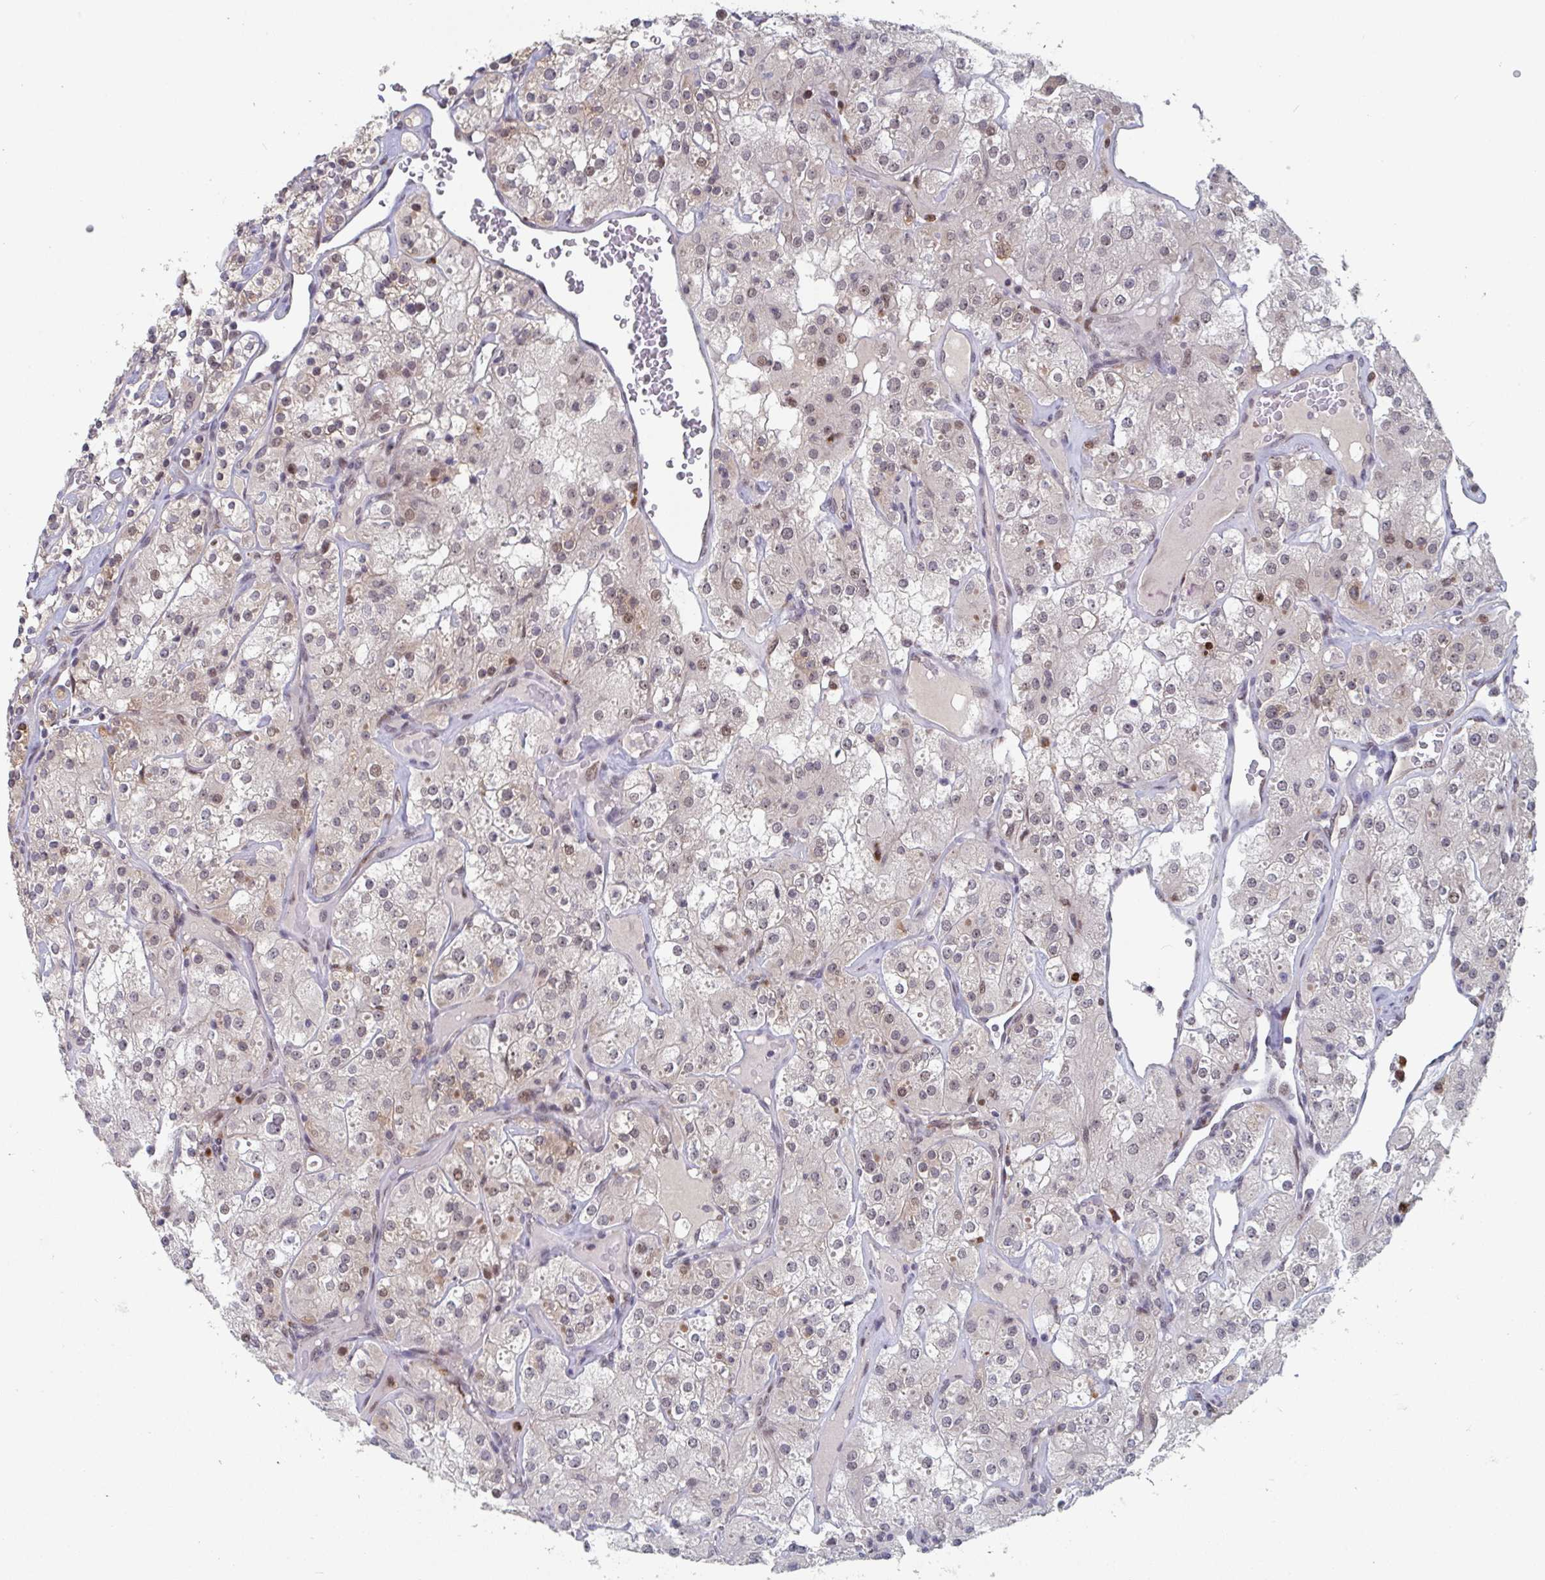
{"staining": {"intensity": "moderate", "quantity": "25%-75%", "location": "nuclear"}, "tissue": "renal cancer", "cell_type": "Tumor cells", "image_type": "cancer", "snomed": [{"axis": "morphology", "description": "Adenocarcinoma, NOS"}, {"axis": "topography", "description": "Kidney"}], "caption": "Immunohistochemistry image of neoplastic tissue: renal cancer (adenocarcinoma) stained using IHC demonstrates medium levels of moderate protein expression localized specifically in the nuclear of tumor cells, appearing as a nuclear brown color.", "gene": "RNF212", "patient": {"sex": "male", "age": 77}}